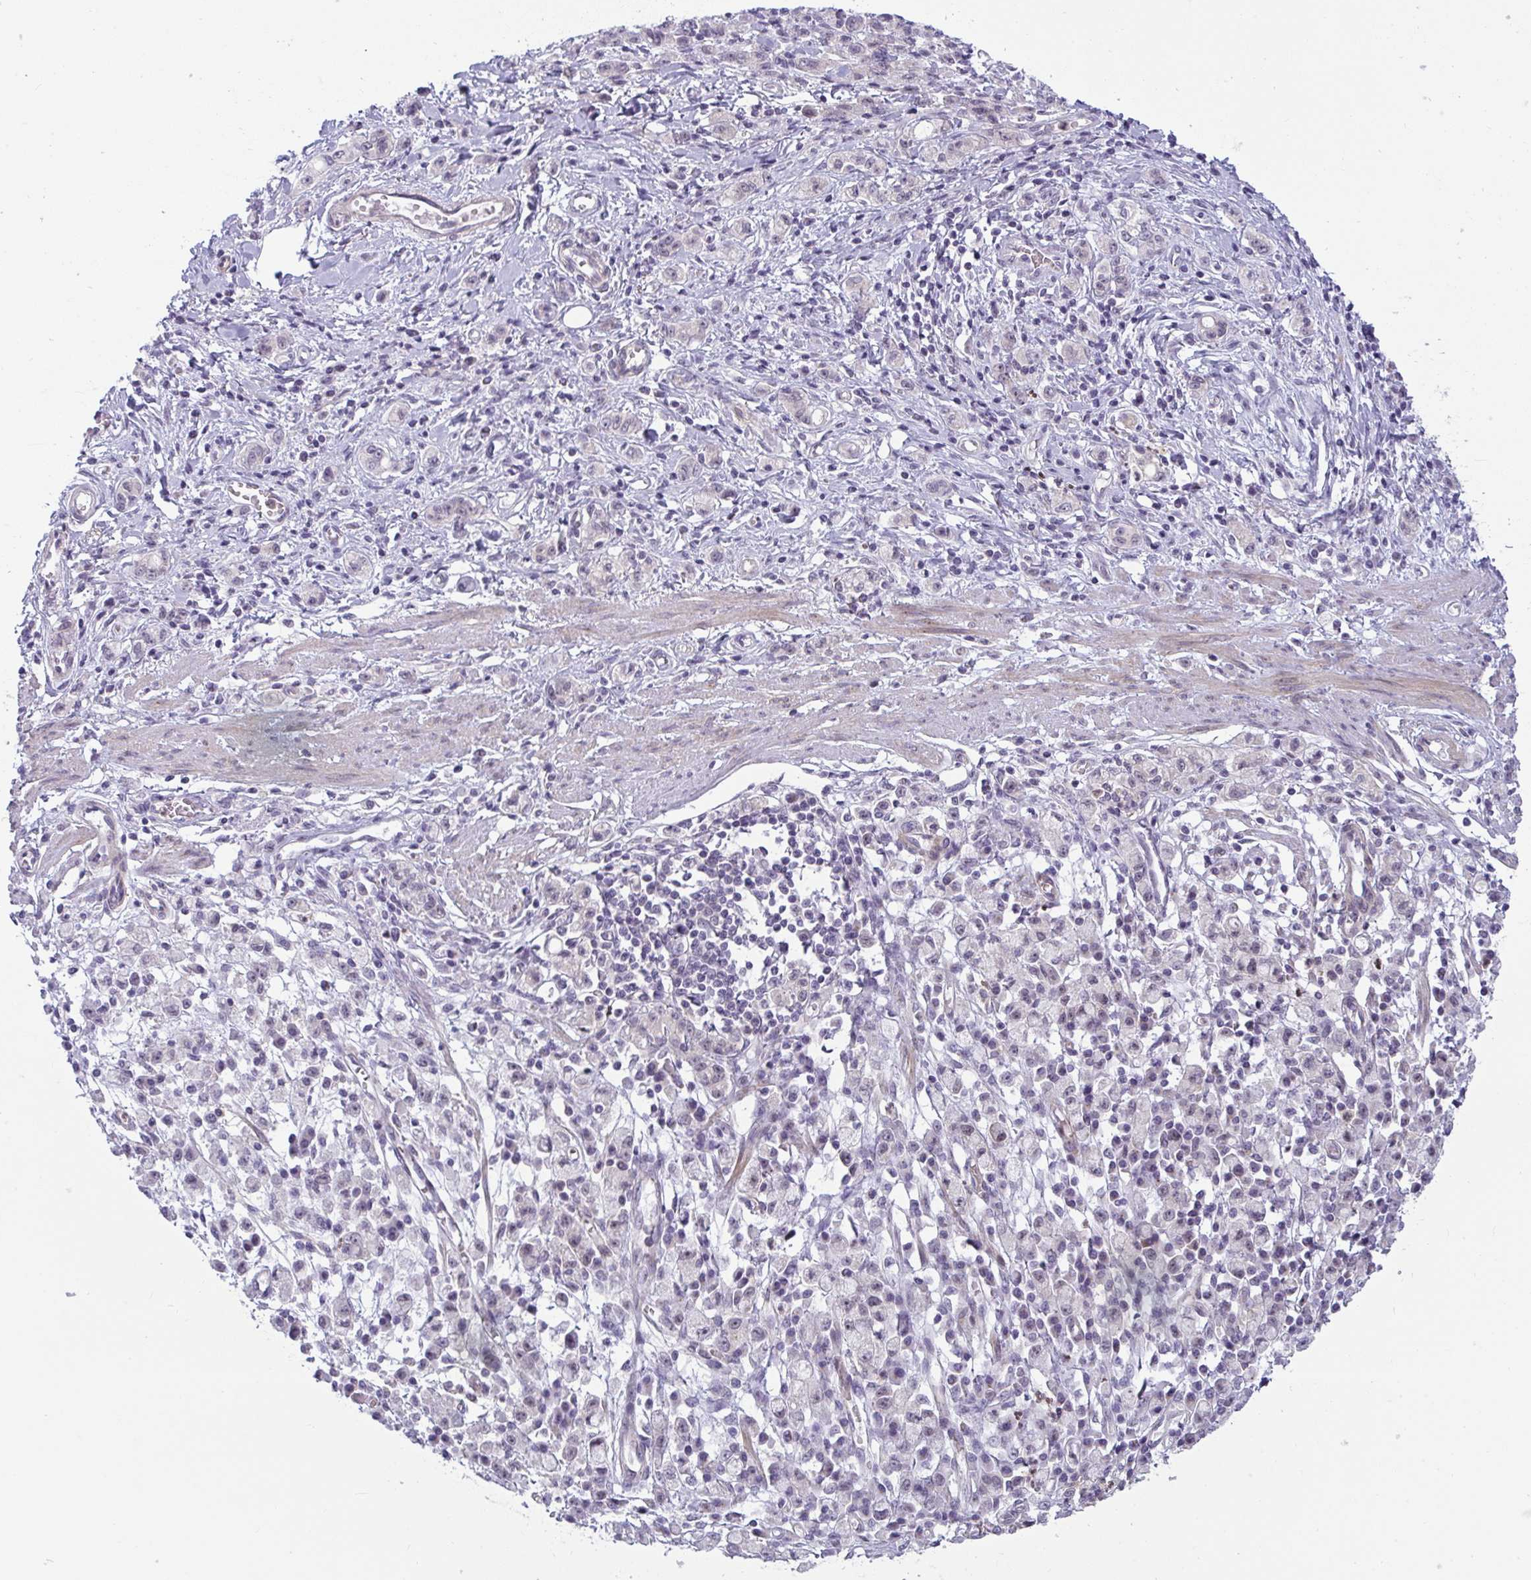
{"staining": {"intensity": "negative", "quantity": "none", "location": "none"}, "tissue": "stomach cancer", "cell_type": "Tumor cells", "image_type": "cancer", "snomed": [{"axis": "morphology", "description": "Adenocarcinoma, NOS"}, {"axis": "topography", "description": "Stomach"}], "caption": "Immunohistochemical staining of stomach cancer exhibits no significant staining in tumor cells.", "gene": "DZIP1", "patient": {"sex": "male", "age": 77}}